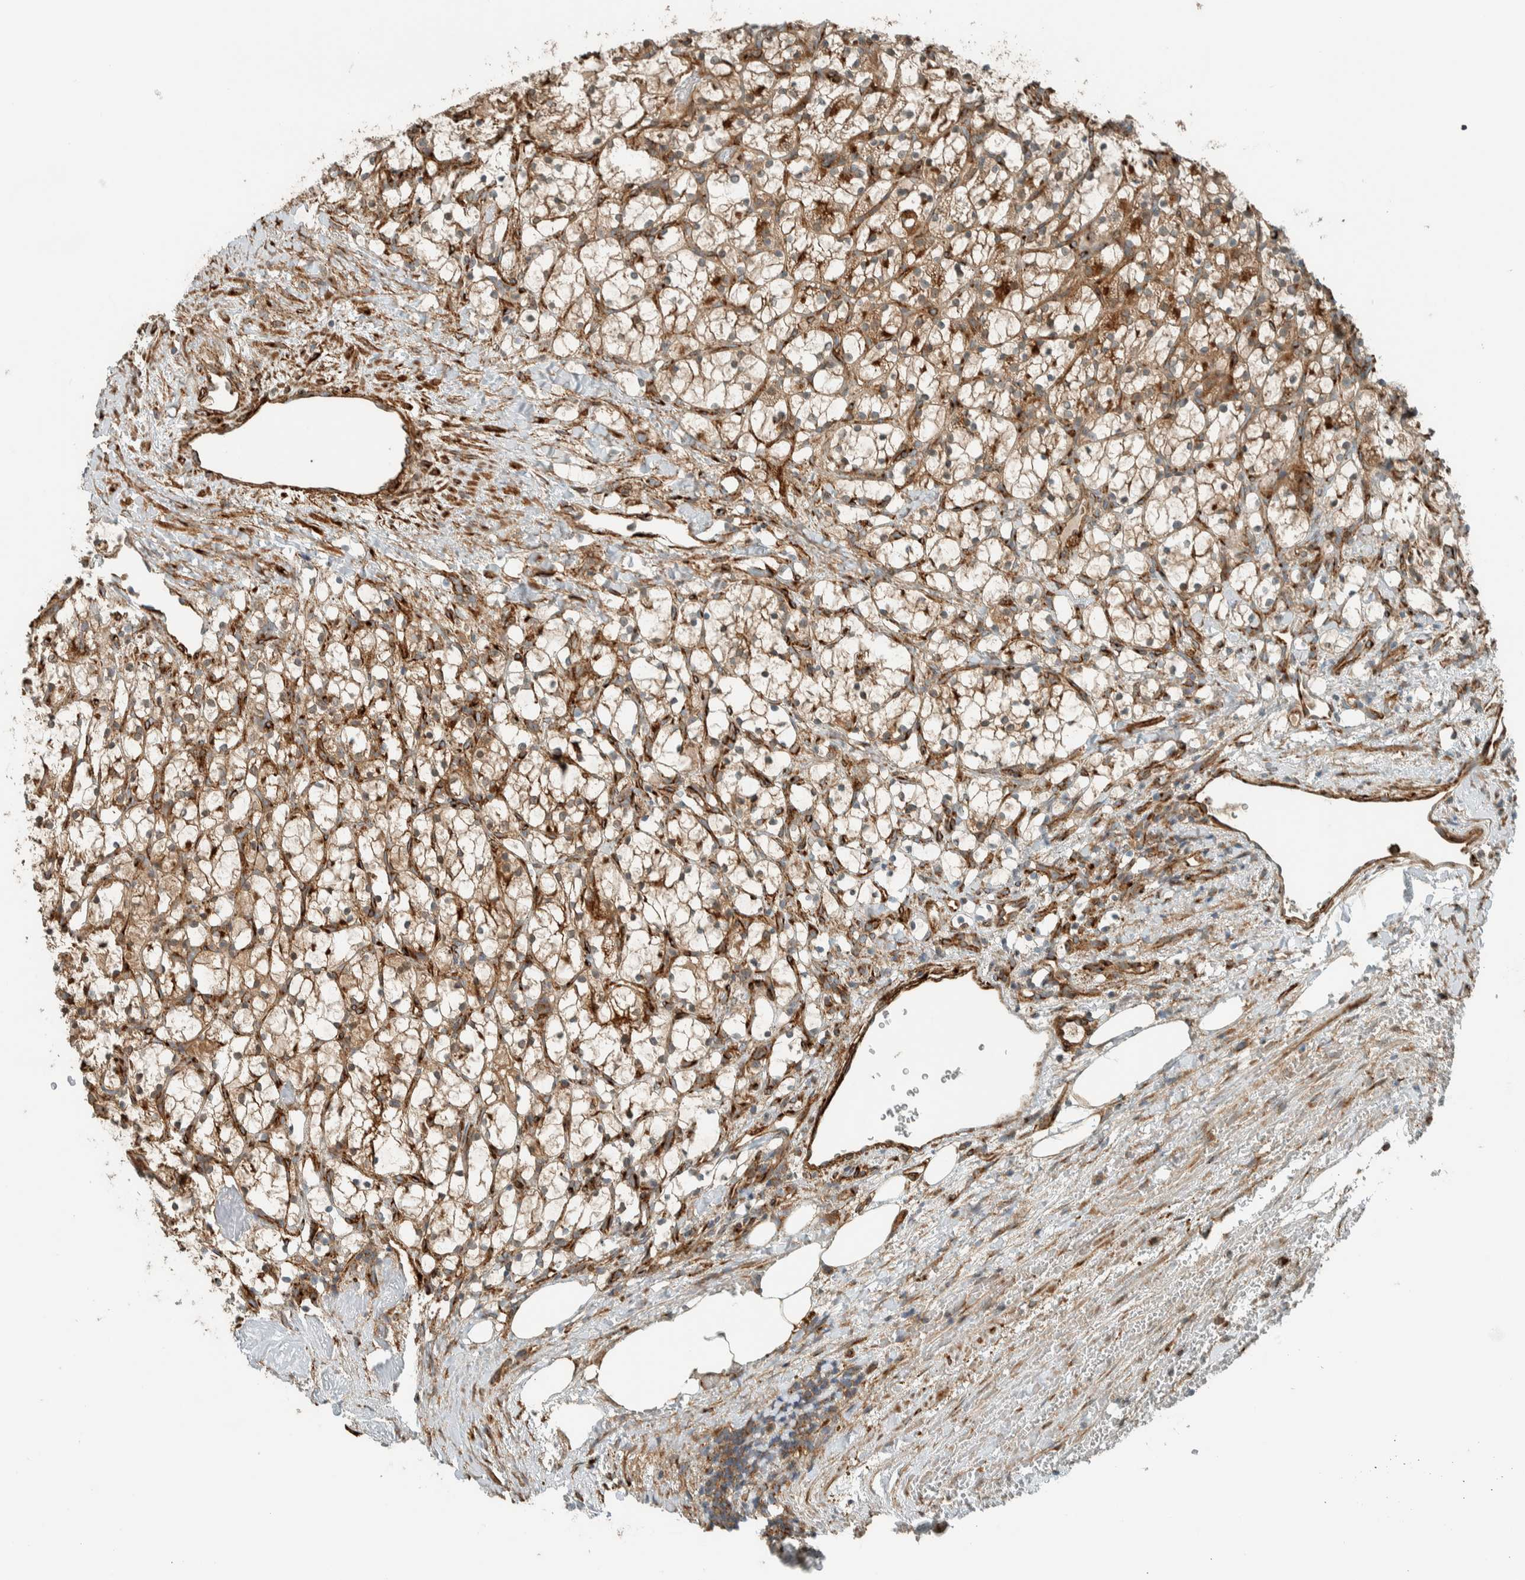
{"staining": {"intensity": "weak", "quantity": "25%-75%", "location": "cytoplasmic/membranous"}, "tissue": "renal cancer", "cell_type": "Tumor cells", "image_type": "cancer", "snomed": [{"axis": "morphology", "description": "Adenocarcinoma, NOS"}, {"axis": "topography", "description": "Kidney"}], "caption": "A low amount of weak cytoplasmic/membranous expression is appreciated in approximately 25%-75% of tumor cells in adenocarcinoma (renal) tissue. (DAB (3,3'-diaminobenzidine) = brown stain, brightfield microscopy at high magnification).", "gene": "EXOC7", "patient": {"sex": "female", "age": 69}}